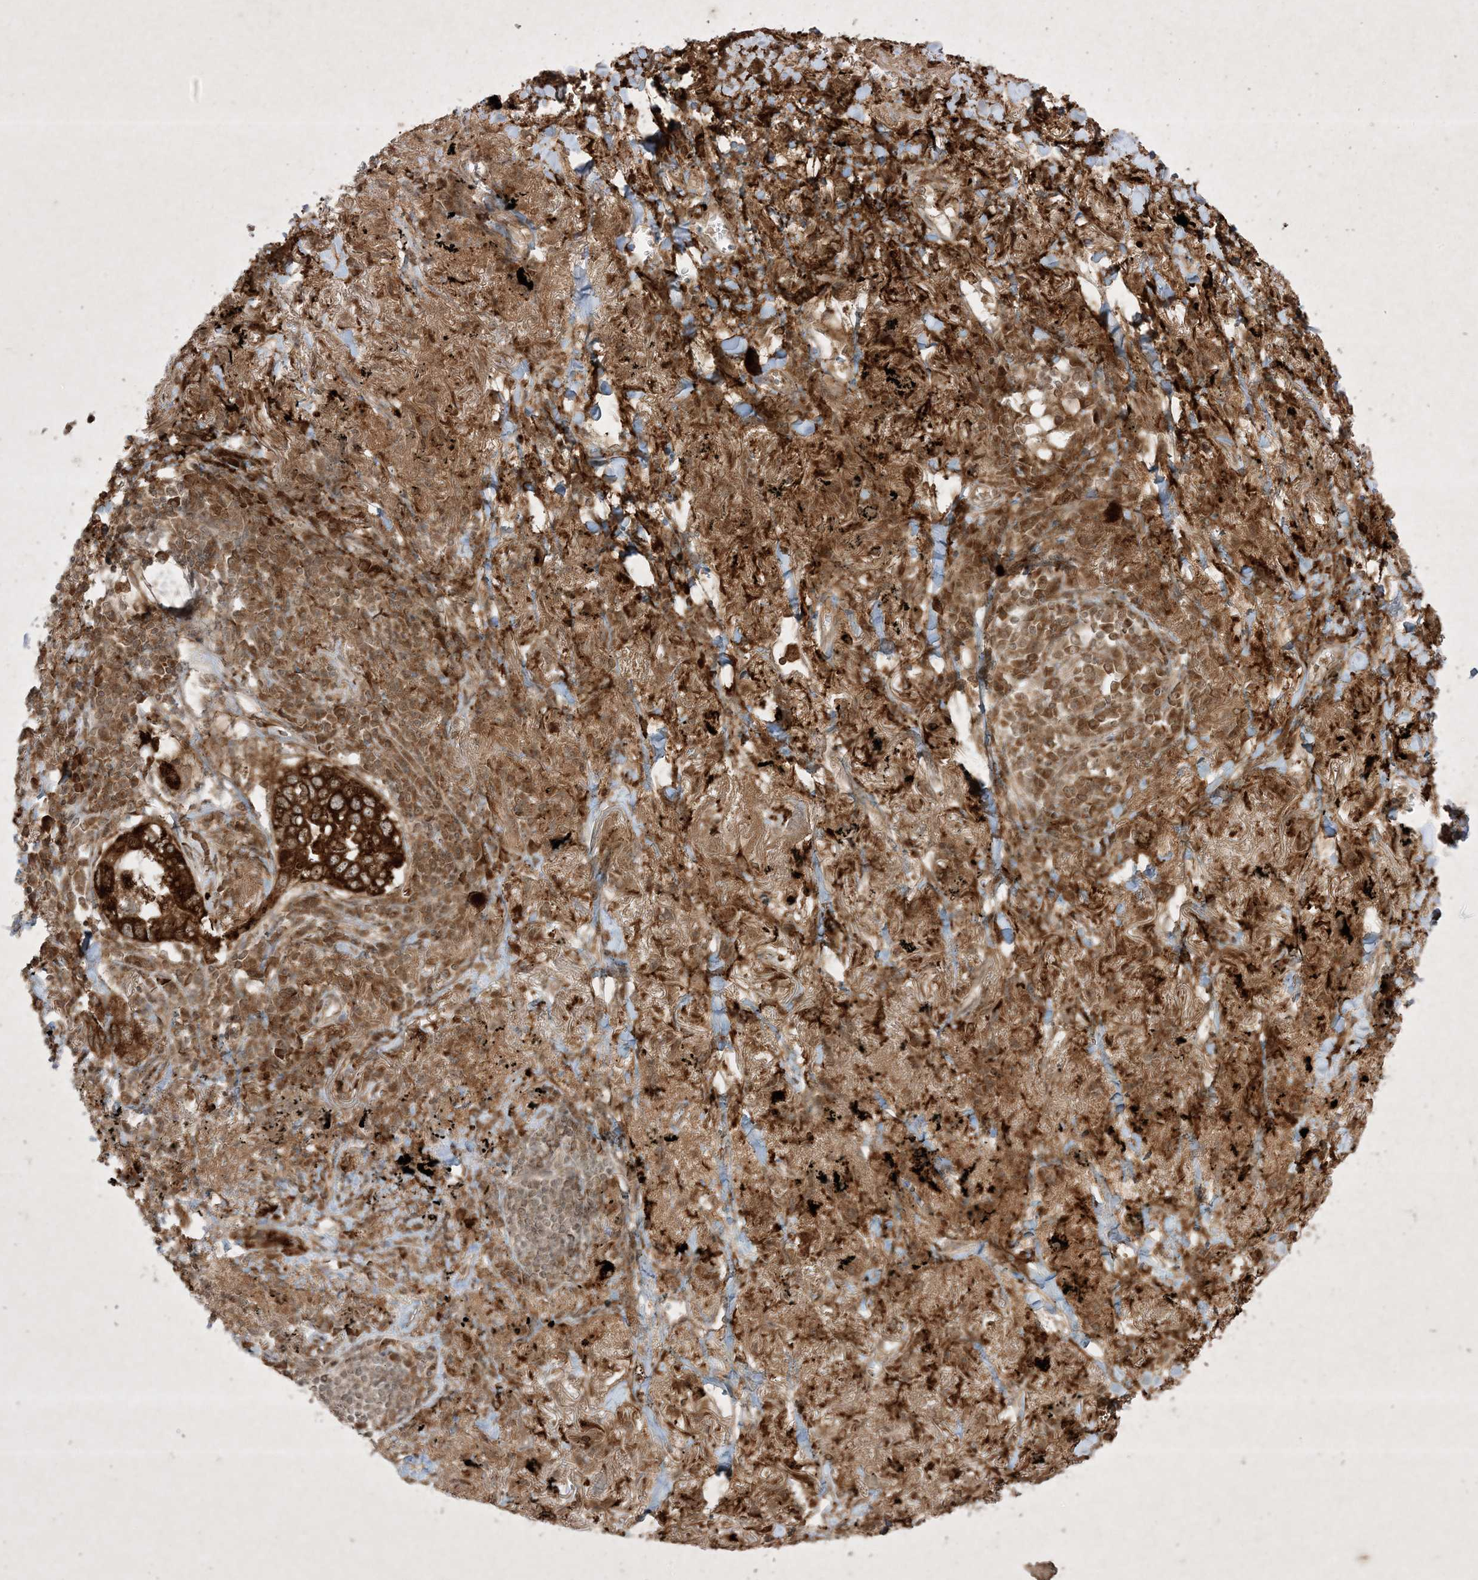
{"staining": {"intensity": "strong", "quantity": ">75%", "location": "cytoplasmic/membranous"}, "tissue": "lung cancer", "cell_type": "Tumor cells", "image_type": "cancer", "snomed": [{"axis": "morphology", "description": "Adenocarcinoma, NOS"}, {"axis": "topography", "description": "Lung"}], "caption": "There is high levels of strong cytoplasmic/membranous positivity in tumor cells of lung cancer (adenocarcinoma), as demonstrated by immunohistochemical staining (brown color).", "gene": "PTK6", "patient": {"sex": "male", "age": 65}}